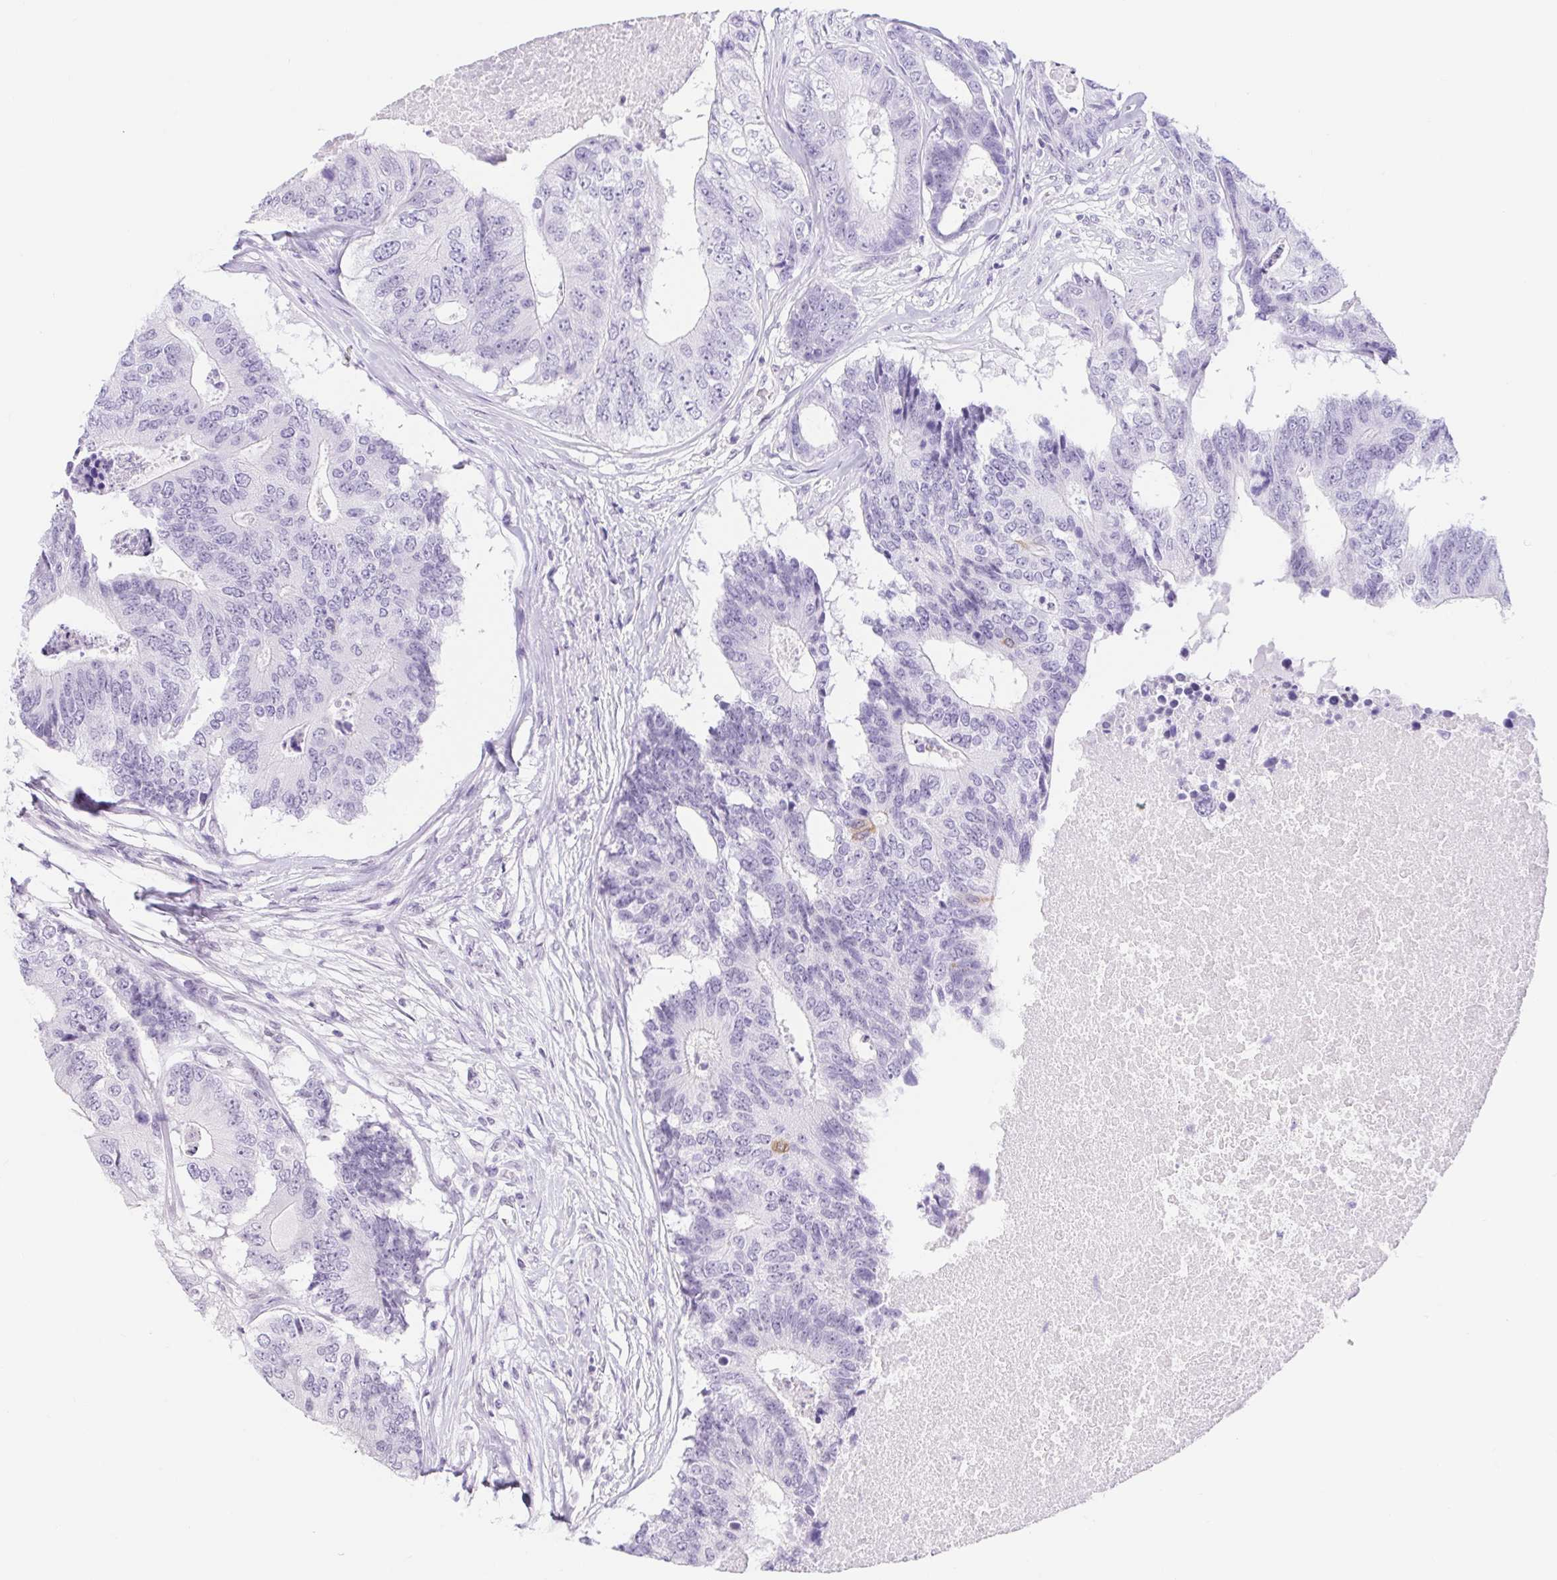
{"staining": {"intensity": "negative", "quantity": "none", "location": "none"}, "tissue": "colorectal cancer", "cell_type": "Tumor cells", "image_type": "cancer", "snomed": [{"axis": "morphology", "description": "Adenocarcinoma, NOS"}, {"axis": "topography", "description": "Colon"}], "caption": "High magnification brightfield microscopy of colorectal cancer stained with DAB (3,3'-diaminobenzidine) (brown) and counterstained with hematoxylin (blue): tumor cells show no significant positivity.", "gene": "CAND1", "patient": {"sex": "female", "age": 67}}